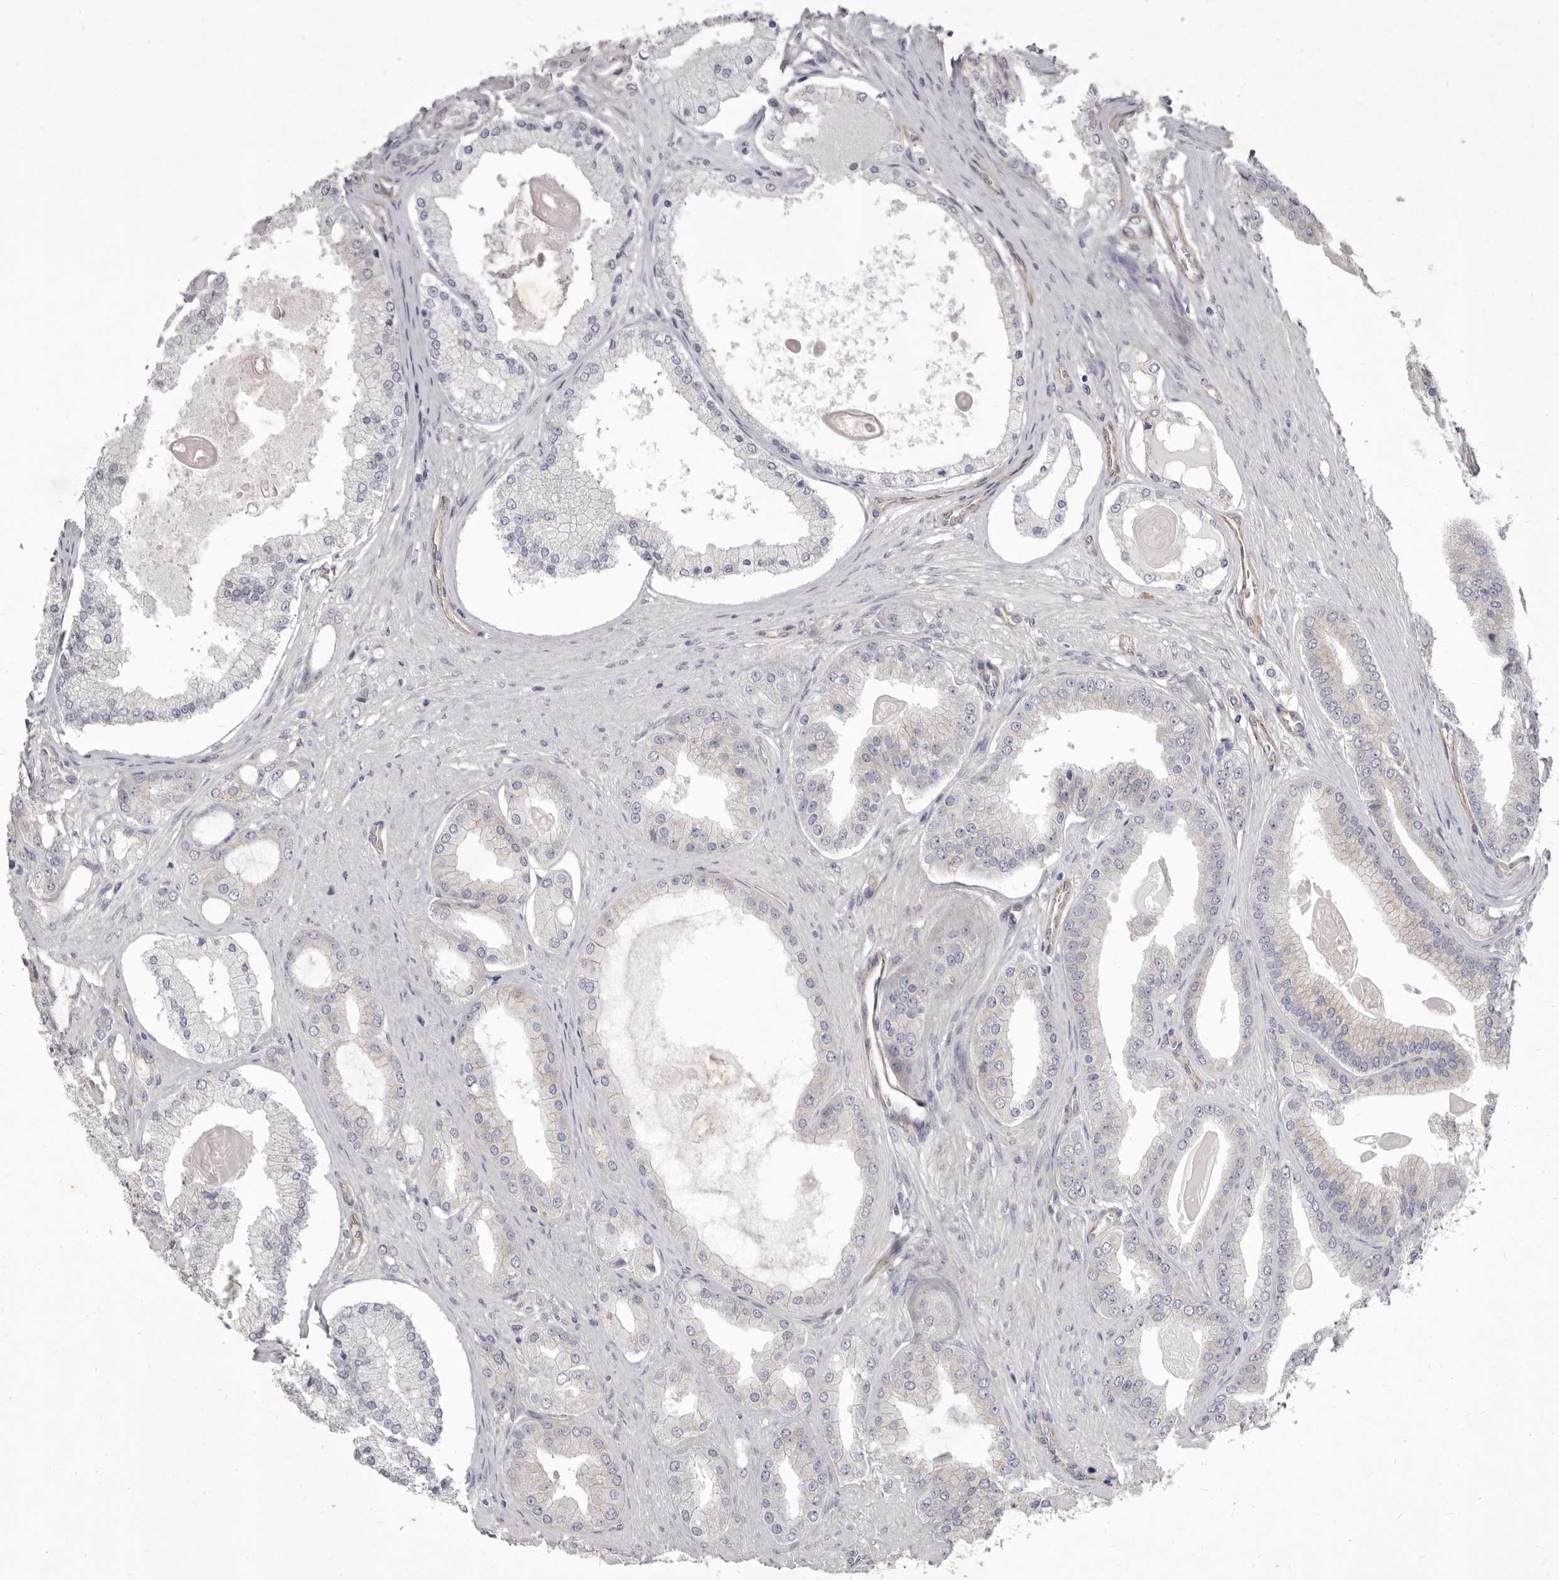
{"staining": {"intensity": "negative", "quantity": "none", "location": "none"}, "tissue": "prostate cancer", "cell_type": "Tumor cells", "image_type": "cancer", "snomed": [{"axis": "morphology", "description": "Adenocarcinoma, High grade"}, {"axis": "topography", "description": "Prostate"}], "caption": "Photomicrograph shows no significant protein staining in tumor cells of high-grade adenocarcinoma (prostate).", "gene": "P2RX6", "patient": {"sex": "male", "age": 60}}